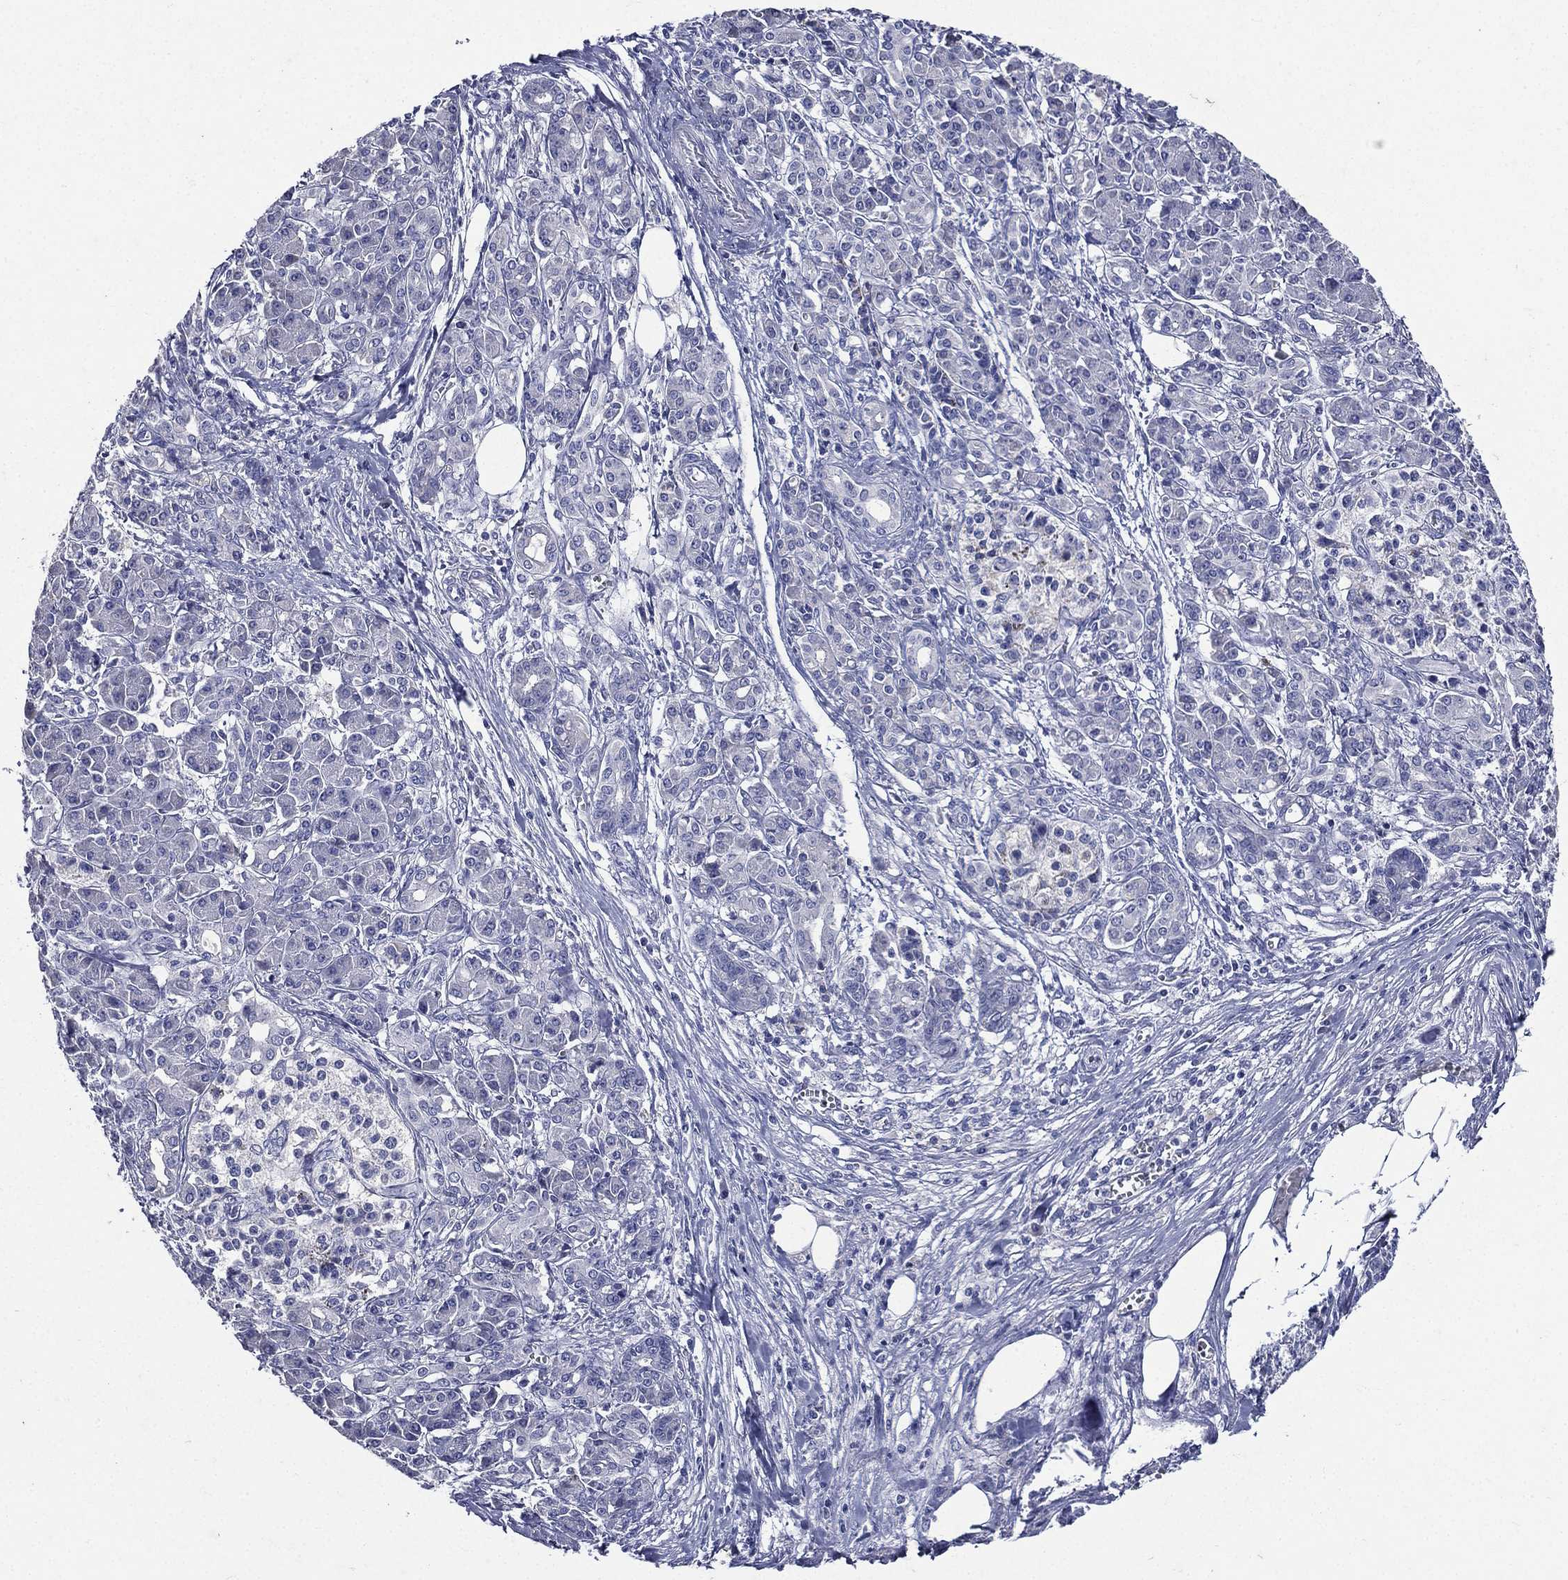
{"staining": {"intensity": "moderate", "quantity": "<25%", "location": "nuclear"}, "tissue": "pancreatic cancer", "cell_type": "Tumor cells", "image_type": "cancer", "snomed": [{"axis": "morphology", "description": "Adenocarcinoma, NOS"}, {"axis": "topography", "description": "Pancreas"}], "caption": "This image shows immunohistochemistry staining of pancreatic adenocarcinoma, with low moderate nuclear positivity in approximately <25% of tumor cells.", "gene": "TGM1", "patient": {"sex": "female", "age": 68}}